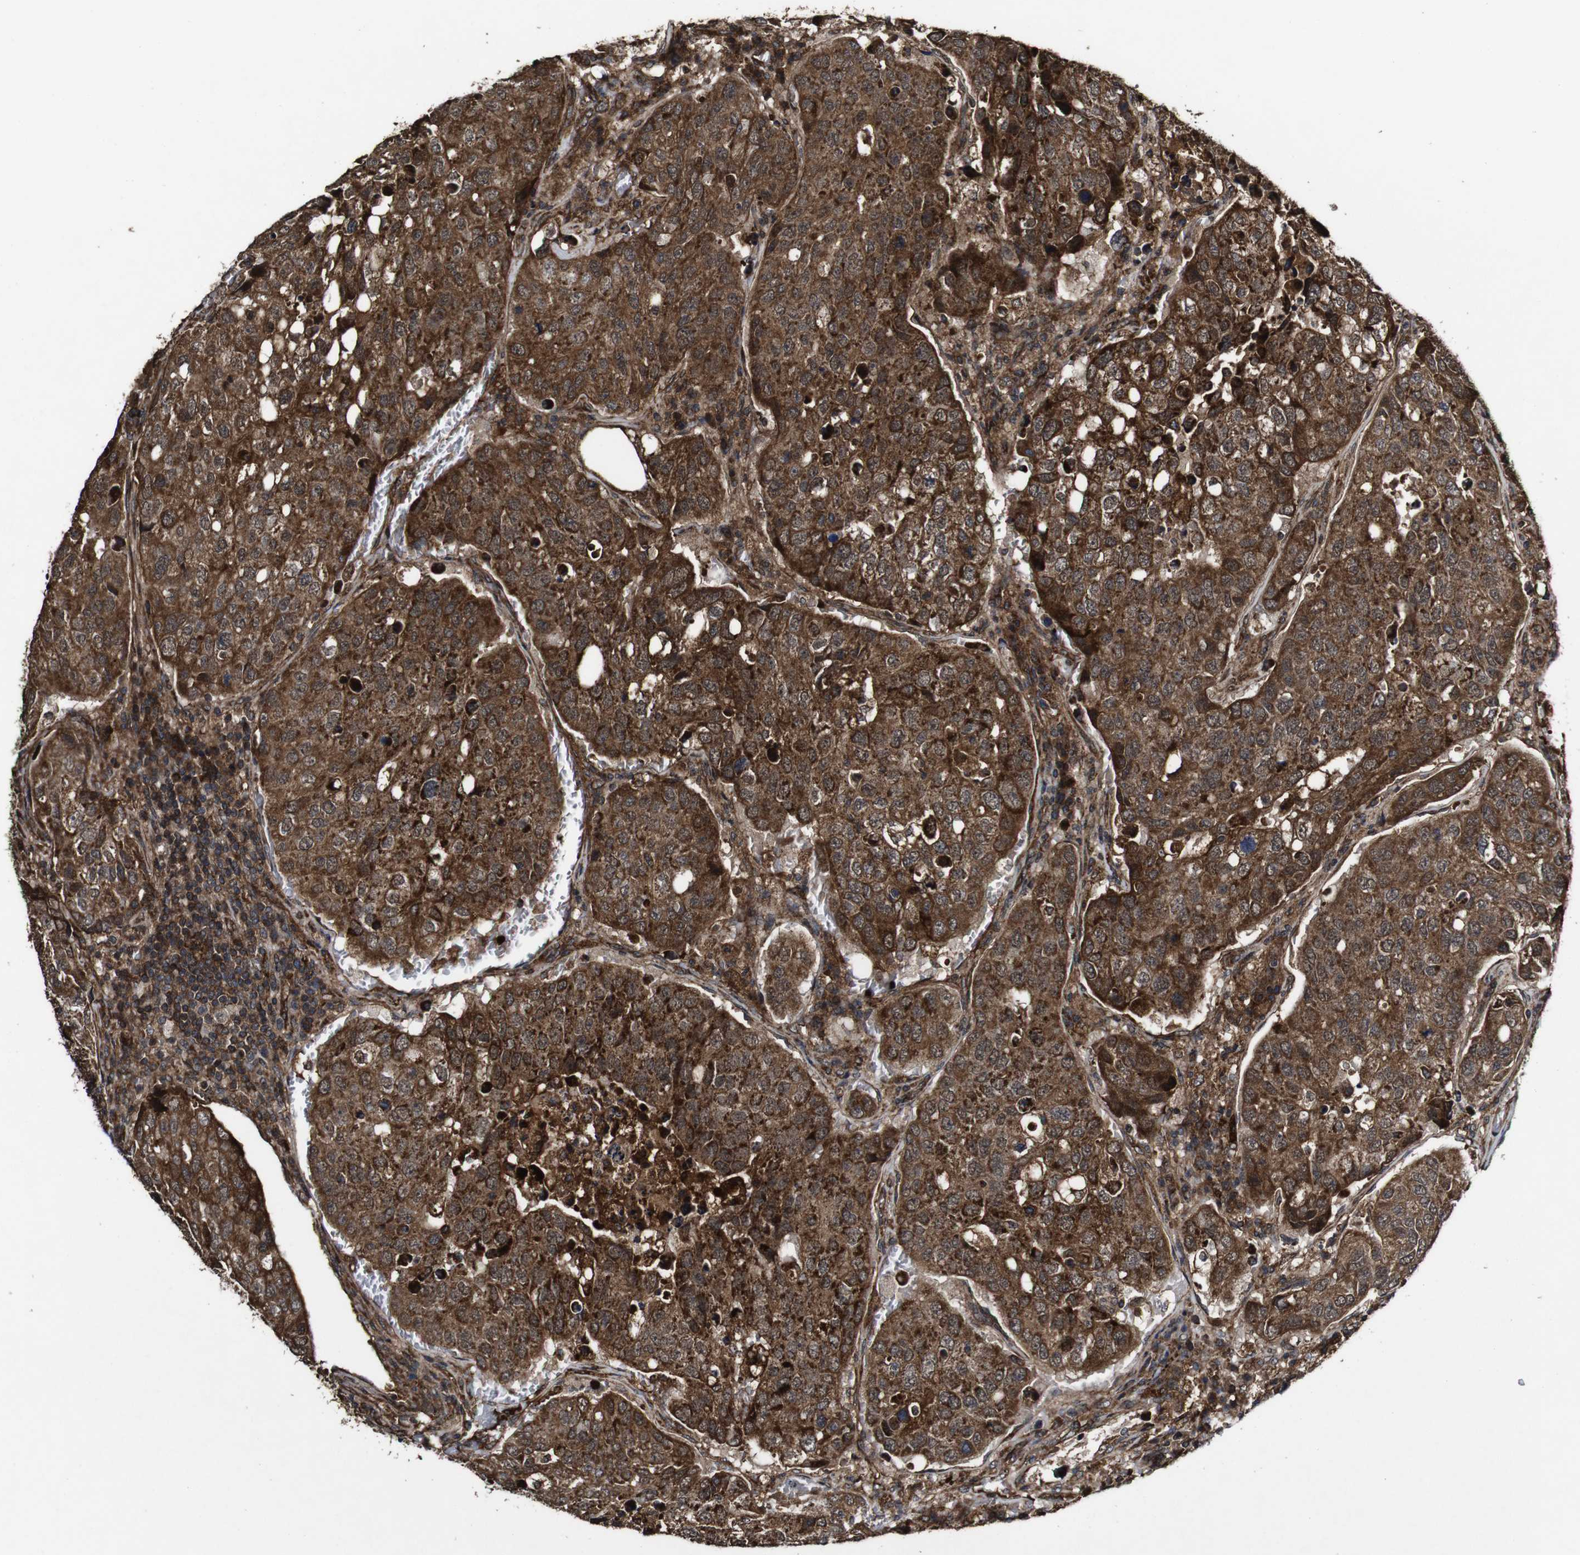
{"staining": {"intensity": "strong", "quantity": ">75%", "location": "cytoplasmic/membranous"}, "tissue": "urothelial cancer", "cell_type": "Tumor cells", "image_type": "cancer", "snomed": [{"axis": "morphology", "description": "Urothelial carcinoma, High grade"}, {"axis": "topography", "description": "Lymph node"}, {"axis": "topography", "description": "Urinary bladder"}], "caption": "Immunohistochemistry photomicrograph of neoplastic tissue: urothelial cancer stained using immunohistochemistry shows high levels of strong protein expression localized specifically in the cytoplasmic/membranous of tumor cells, appearing as a cytoplasmic/membranous brown color.", "gene": "BTN3A3", "patient": {"sex": "male", "age": 51}}